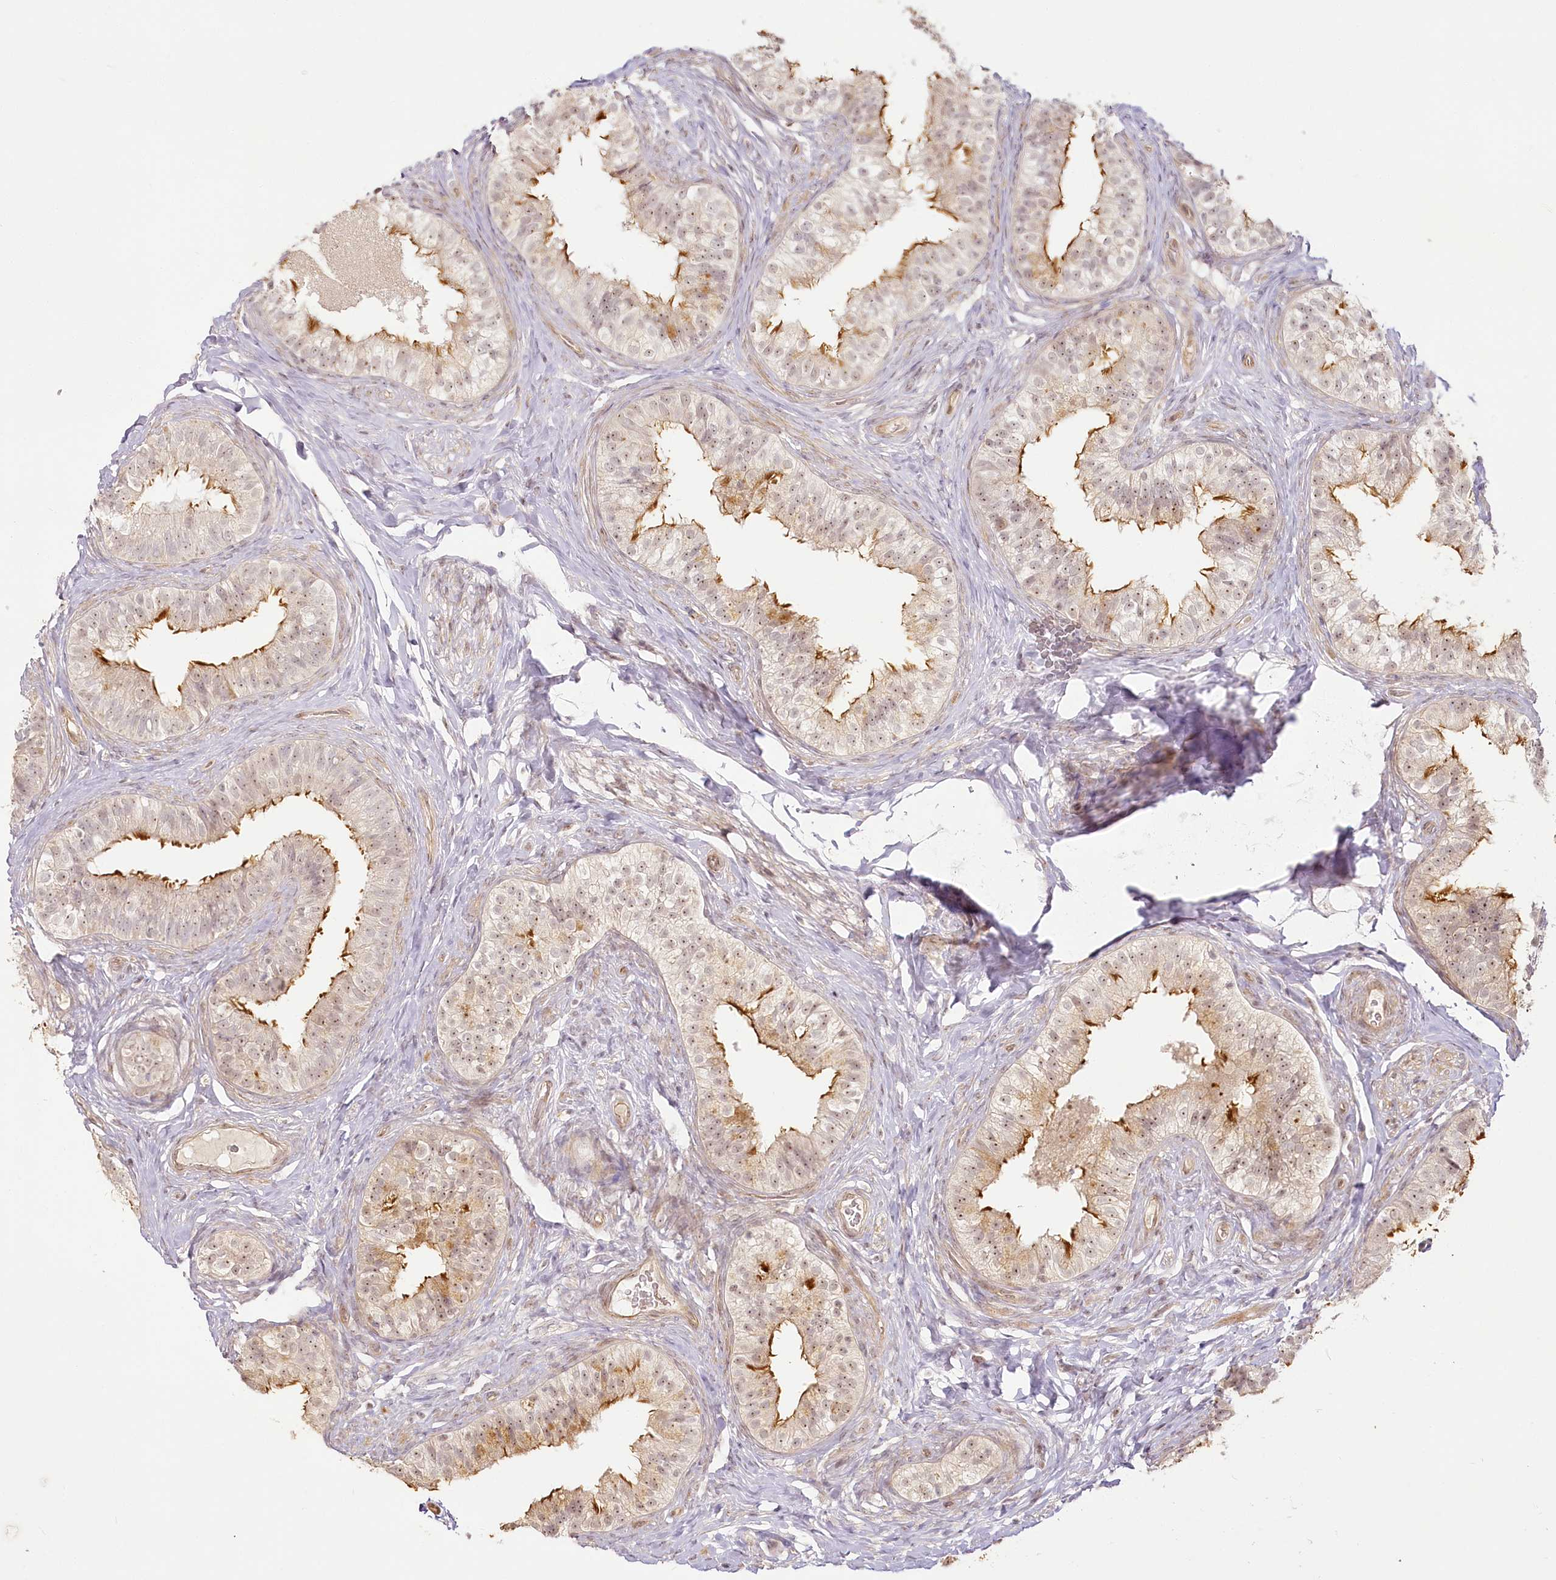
{"staining": {"intensity": "weak", "quantity": ">75%", "location": "cytoplasmic/membranous,nuclear"}, "tissue": "epididymis", "cell_type": "Glandular cells", "image_type": "normal", "snomed": [{"axis": "morphology", "description": "Normal tissue, NOS"}, {"axis": "topography", "description": "Epididymis"}], "caption": "Immunohistochemistry (IHC) photomicrograph of unremarkable epididymis: human epididymis stained using immunohistochemistry (IHC) demonstrates low levels of weak protein expression localized specifically in the cytoplasmic/membranous,nuclear of glandular cells, appearing as a cytoplasmic/membranous,nuclear brown color.", "gene": "EXOSC7", "patient": {"sex": "male", "age": 49}}